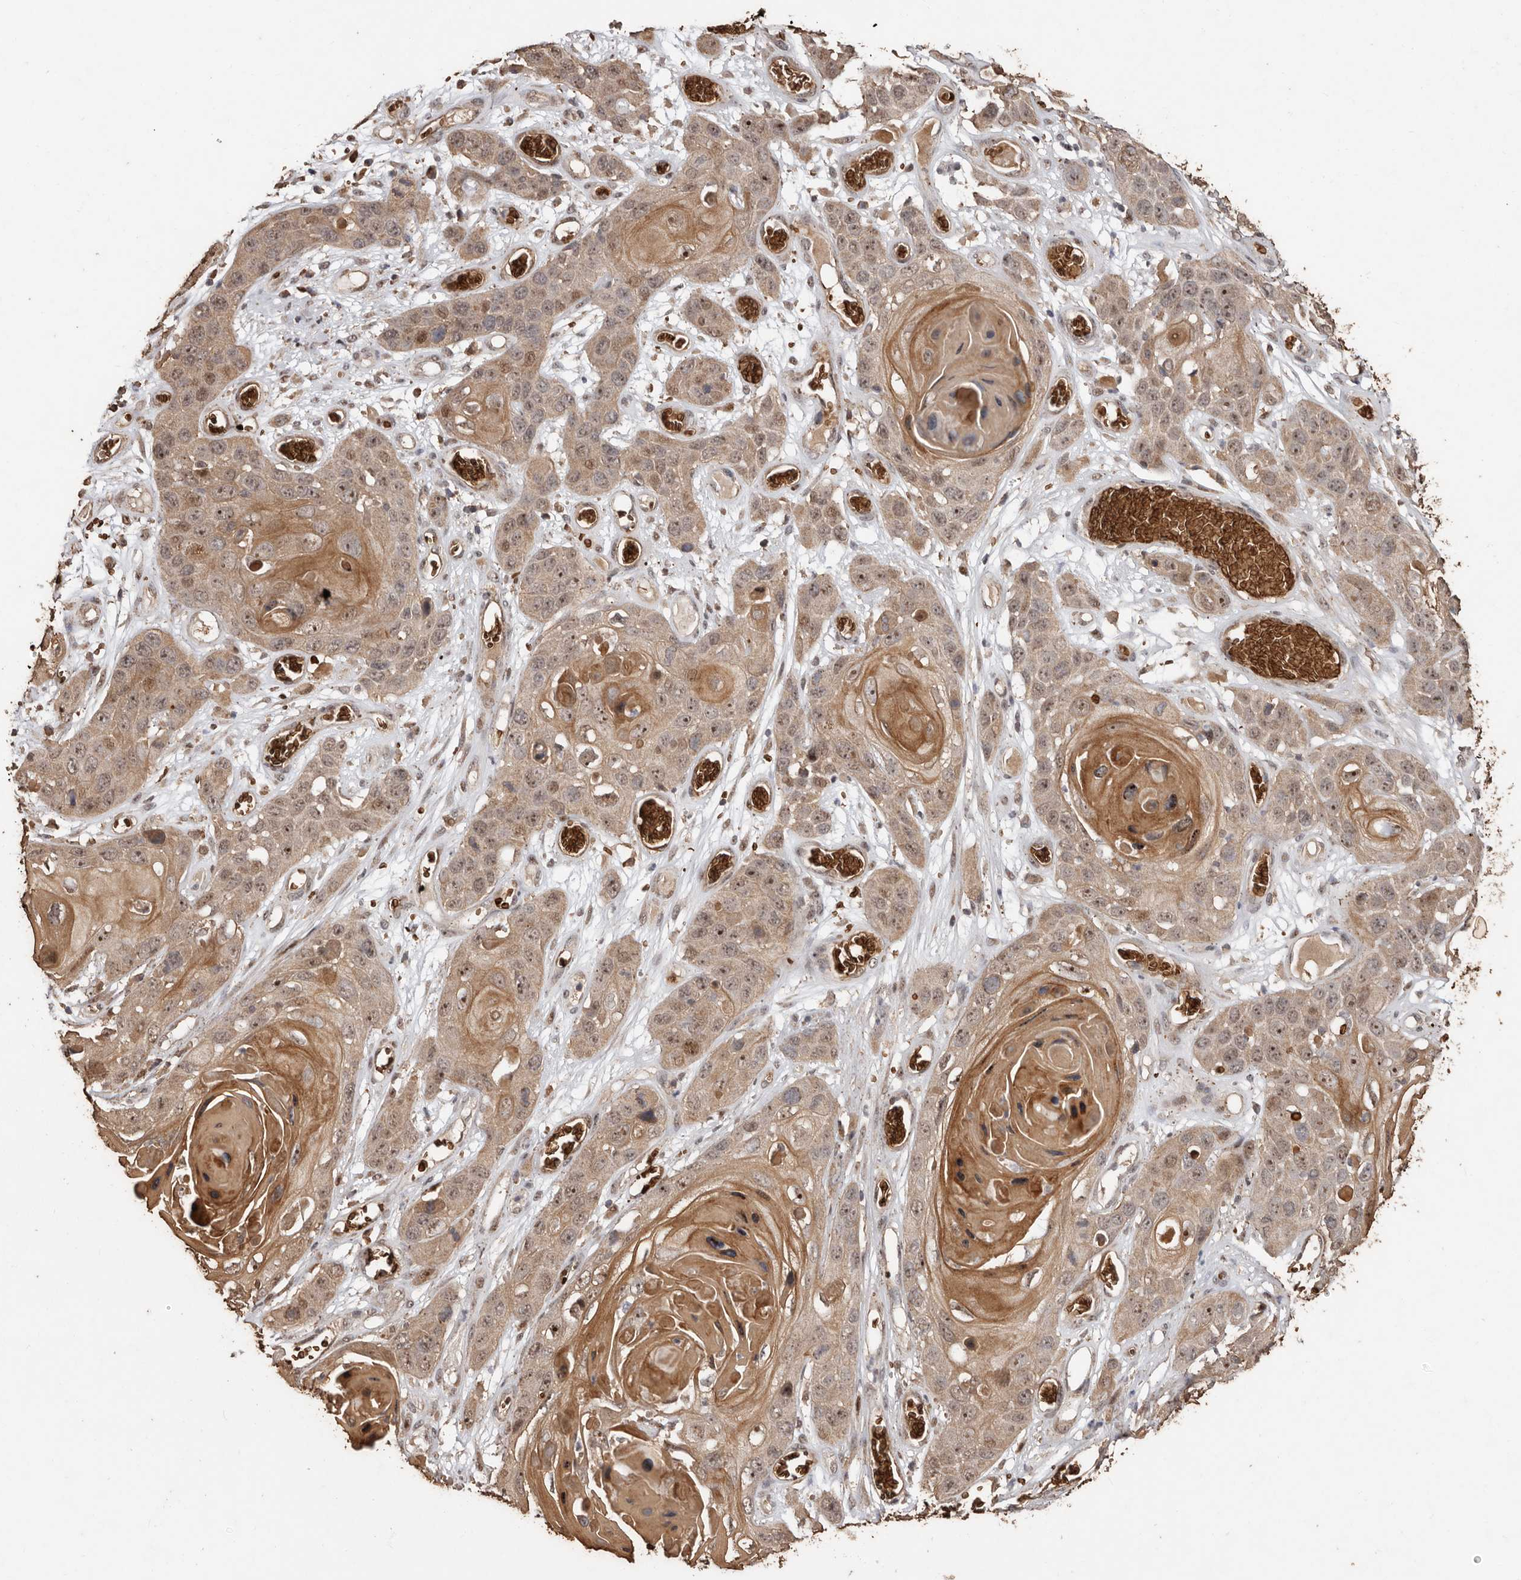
{"staining": {"intensity": "weak", "quantity": ">75%", "location": "cytoplasmic/membranous,nuclear"}, "tissue": "skin cancer", "cell_type": "Tumor cells", "image_type": "cancer", "snomed": [{"axis": "morphology", "description": "Squamous cell carcinoma, NOS"}, {"axis": "topography", "description": "Skin"}], "caption": "A photomicrograph of human squamous cell carcinoma (skin) stained for a protein reveals weak cytoplasmic/membranous and nuclear brown staining in tumor cells.", "gene": "GRAMD2A", "patient": {"sex": "male", "age": 55}}